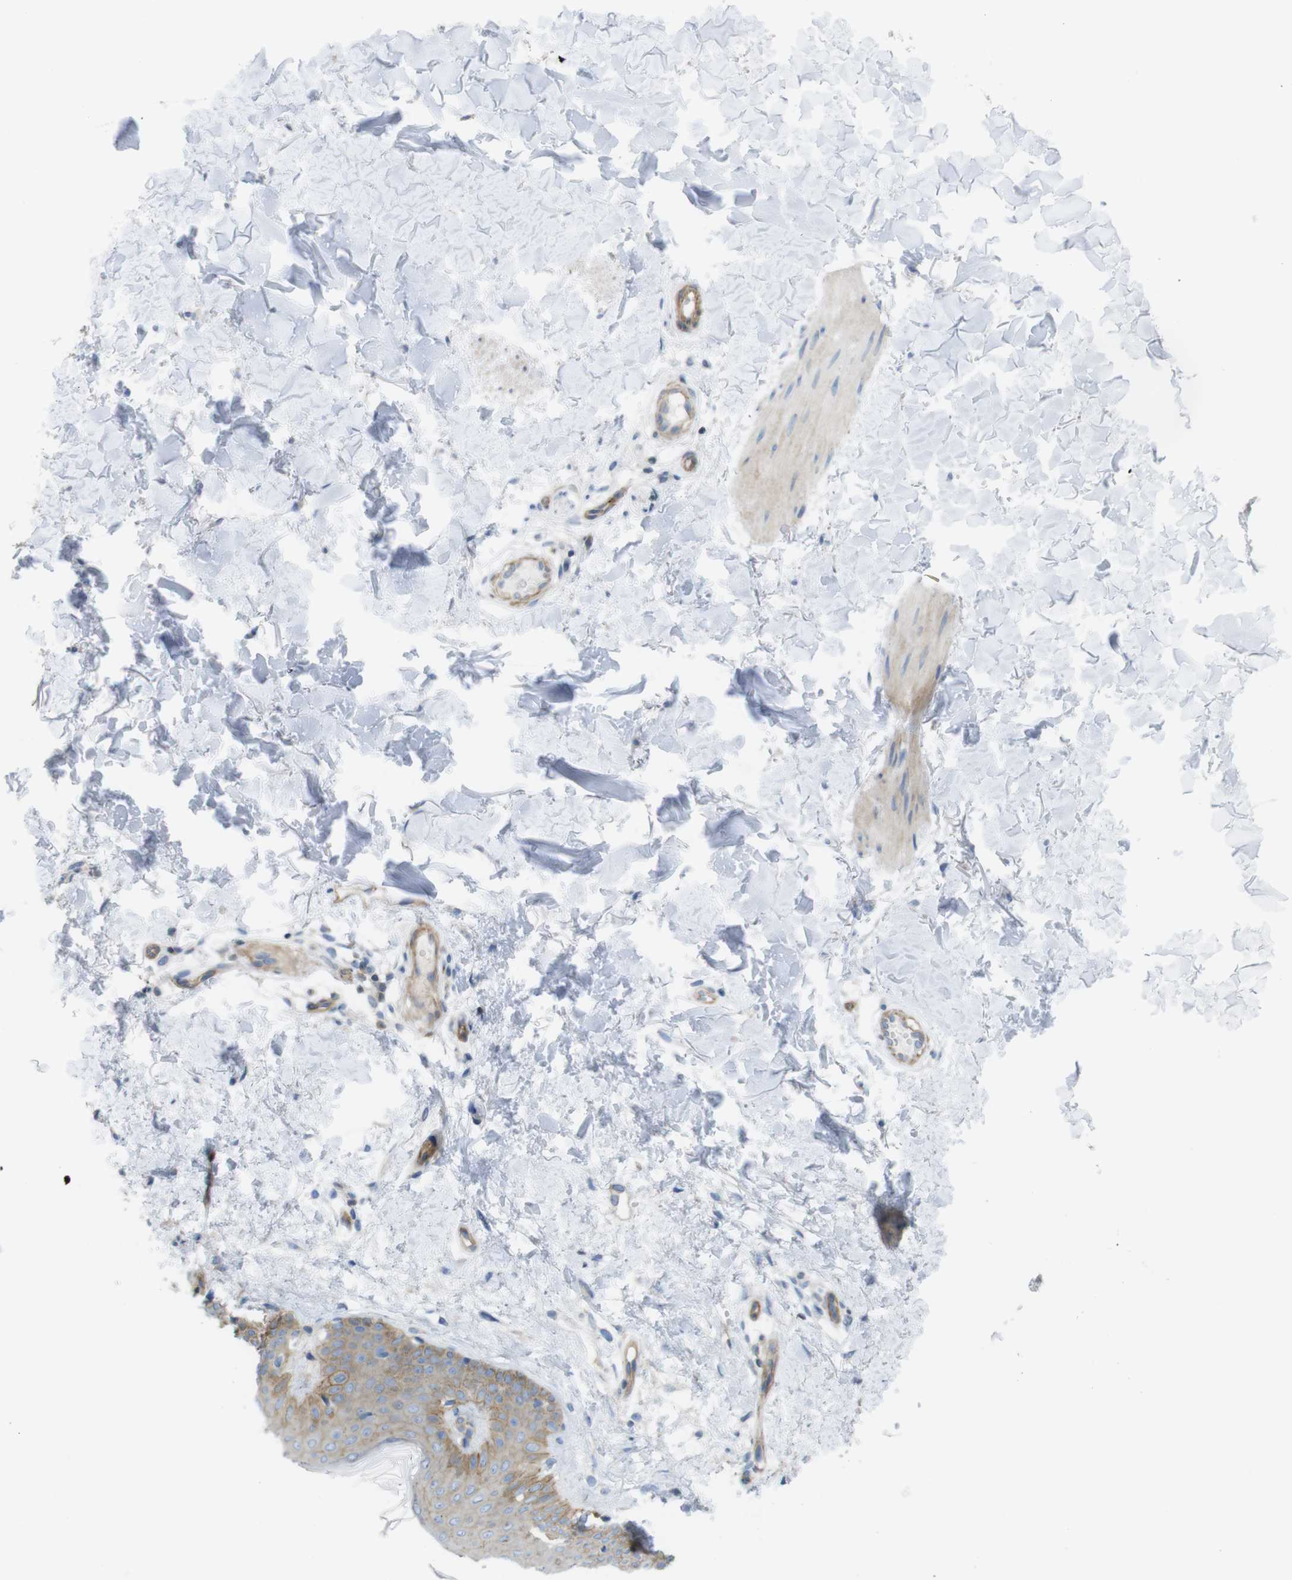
{"staining": {"intensity": "negative", "quantity": "none", "location": "none"}, "tissue": "skin", "cell_type": "Fibroblasts", "image_type": "normal", "snomed": [{"axis": "morphology", "description": "Normal tissue, NOS"}, {"axis": "topography", "description": "Skin"}], "caption": "Fibroblasts show no significant protein positivity in unremarkable skin. (Brightfield microscopy of DAB immunohistochemistry at high magnification).", "gene": "PREX2", "patient": {"sex": "male", "age": 67}}